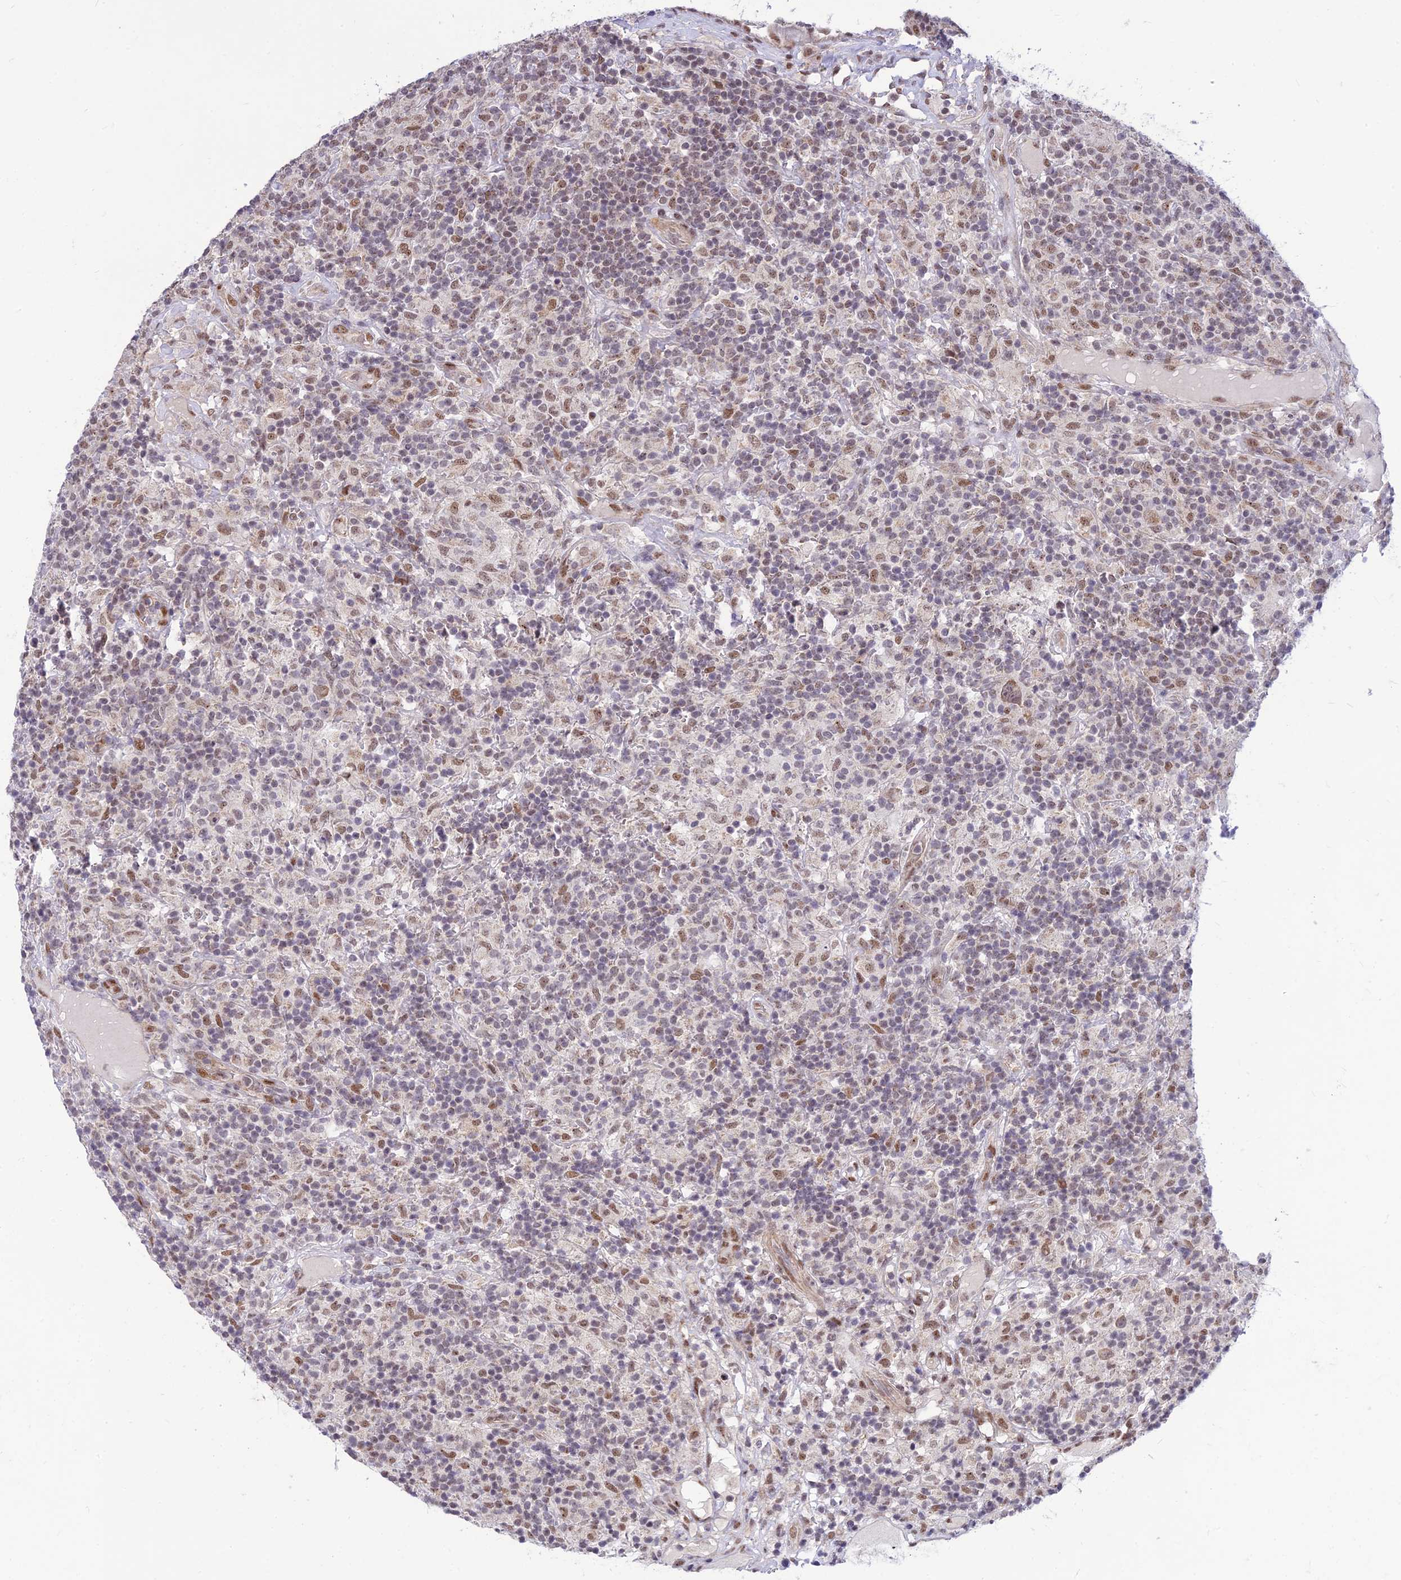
{"staining": {"intensity": "moderate", "quantity": ">75%", "location": "nuclear"}, "tissue": "lymphoma", "cell_type": "Tumor cells", "image_type": "cancer", "snomed": [{"axis": "morphology", "description": "Hodgkin's disease, NOS"}, {"axis": "topography", "description": "Lymph node"}], "caption": "Human lymphoma stained with a brown dye reveals moderate nuclear positive positivity in about >75% of tumor cells.", "gene": "MICOS13", "patient": {"sex": "male", "age": 70}}